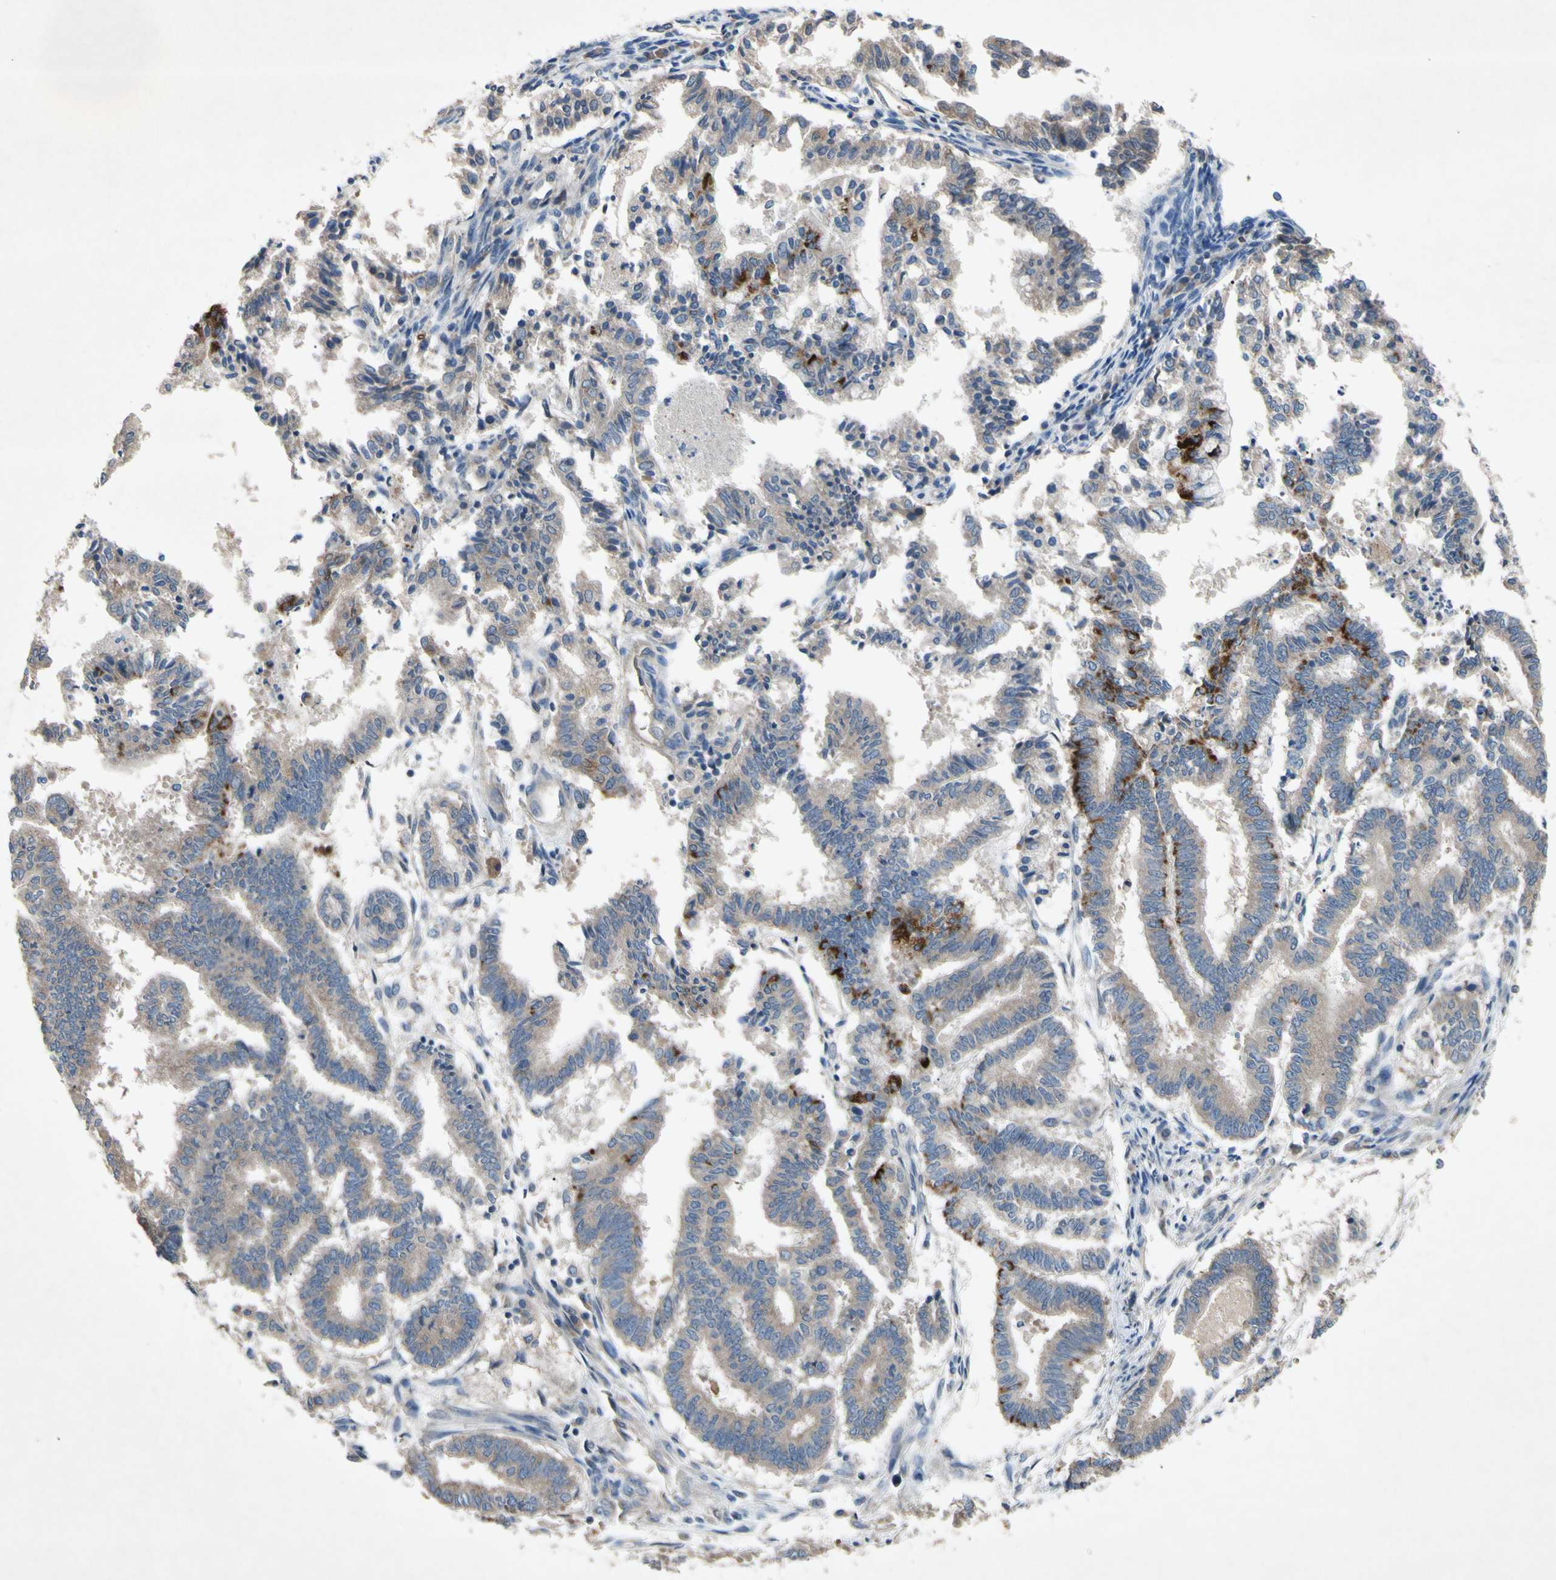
{"staining": {"intensity": "weak", "quantity": "25%-75%", "location": "cytoplasmic/membranous"}, "tissue": "endometrial cancer", "cell_type": "Tumor cells", "image_type": "cancer", "snomed": [{"axis": "morphology", "description": "Necrosis, NOS"}, {"axis": "morphology", "description": "Adenocarcinoma, NOS"}, {"axis": "topography", "description": "Endometrium"}], "caption": "This is an image of immunohistochemistry staining of endometrial cancer (adenocarcinoma), which shows weak staining in the cytoplasmic/membranous of tumor cells.", "gene": "HILPDA", "patient": {"sex": "female", "age": 79}}